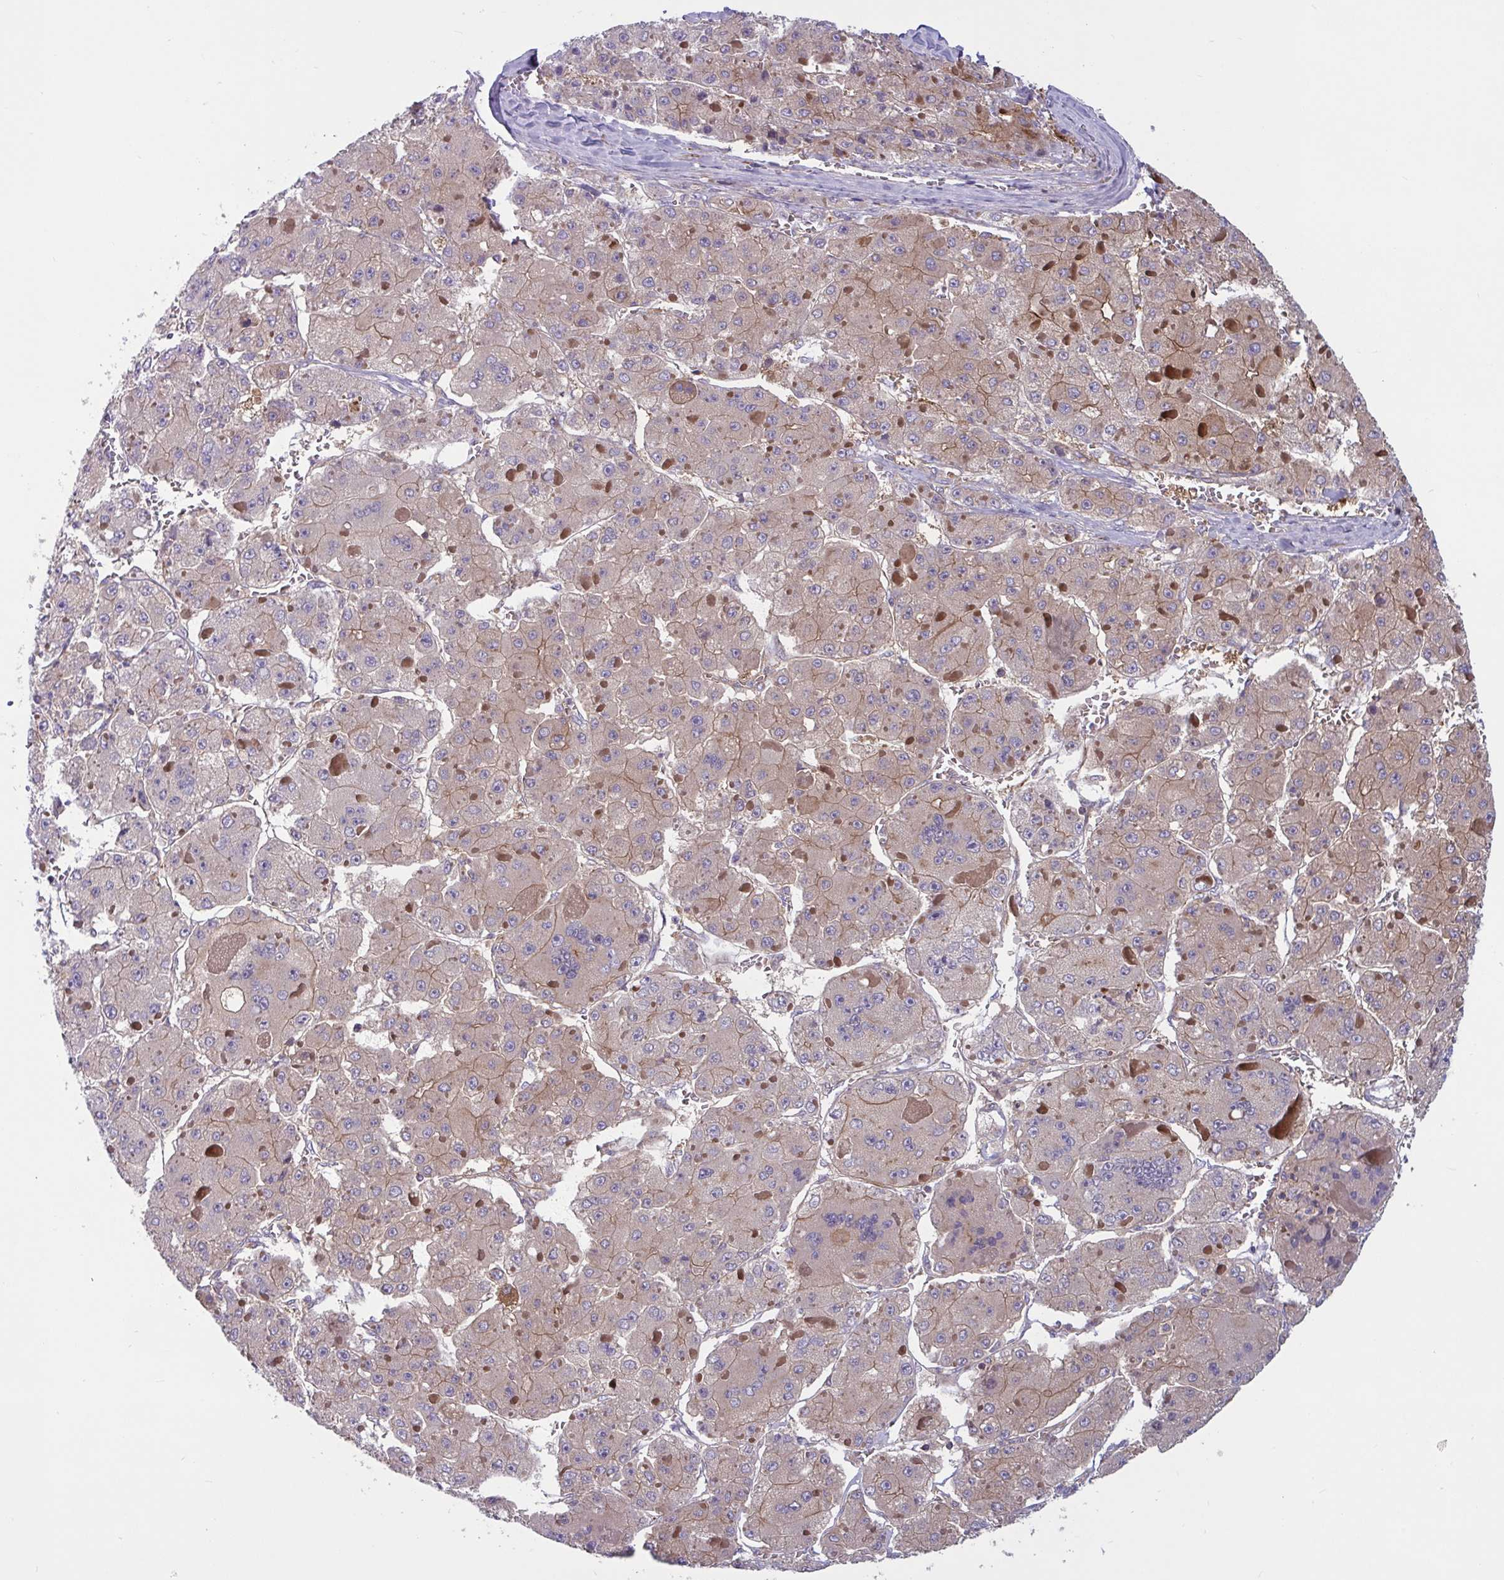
{"staining": {"intensity": "weak", "quantity": "<25%", "location": "cytoplasmic/membranous"}, "tissue": "liver cancer", "cell_type": "Tumor cells", "image_type": "cancer", "snomed": [{"axis": "morphology", "description": "Carcinoma, Hepatocellular, NOS"}, {"axis": "topography", "description": "Liver"}], "caption": "Immunohistochemical staining of human liver cancer displays no significant staining in tumor cells.", "gene": "TANK", "patient": {"sex": "female", "age": 73}}